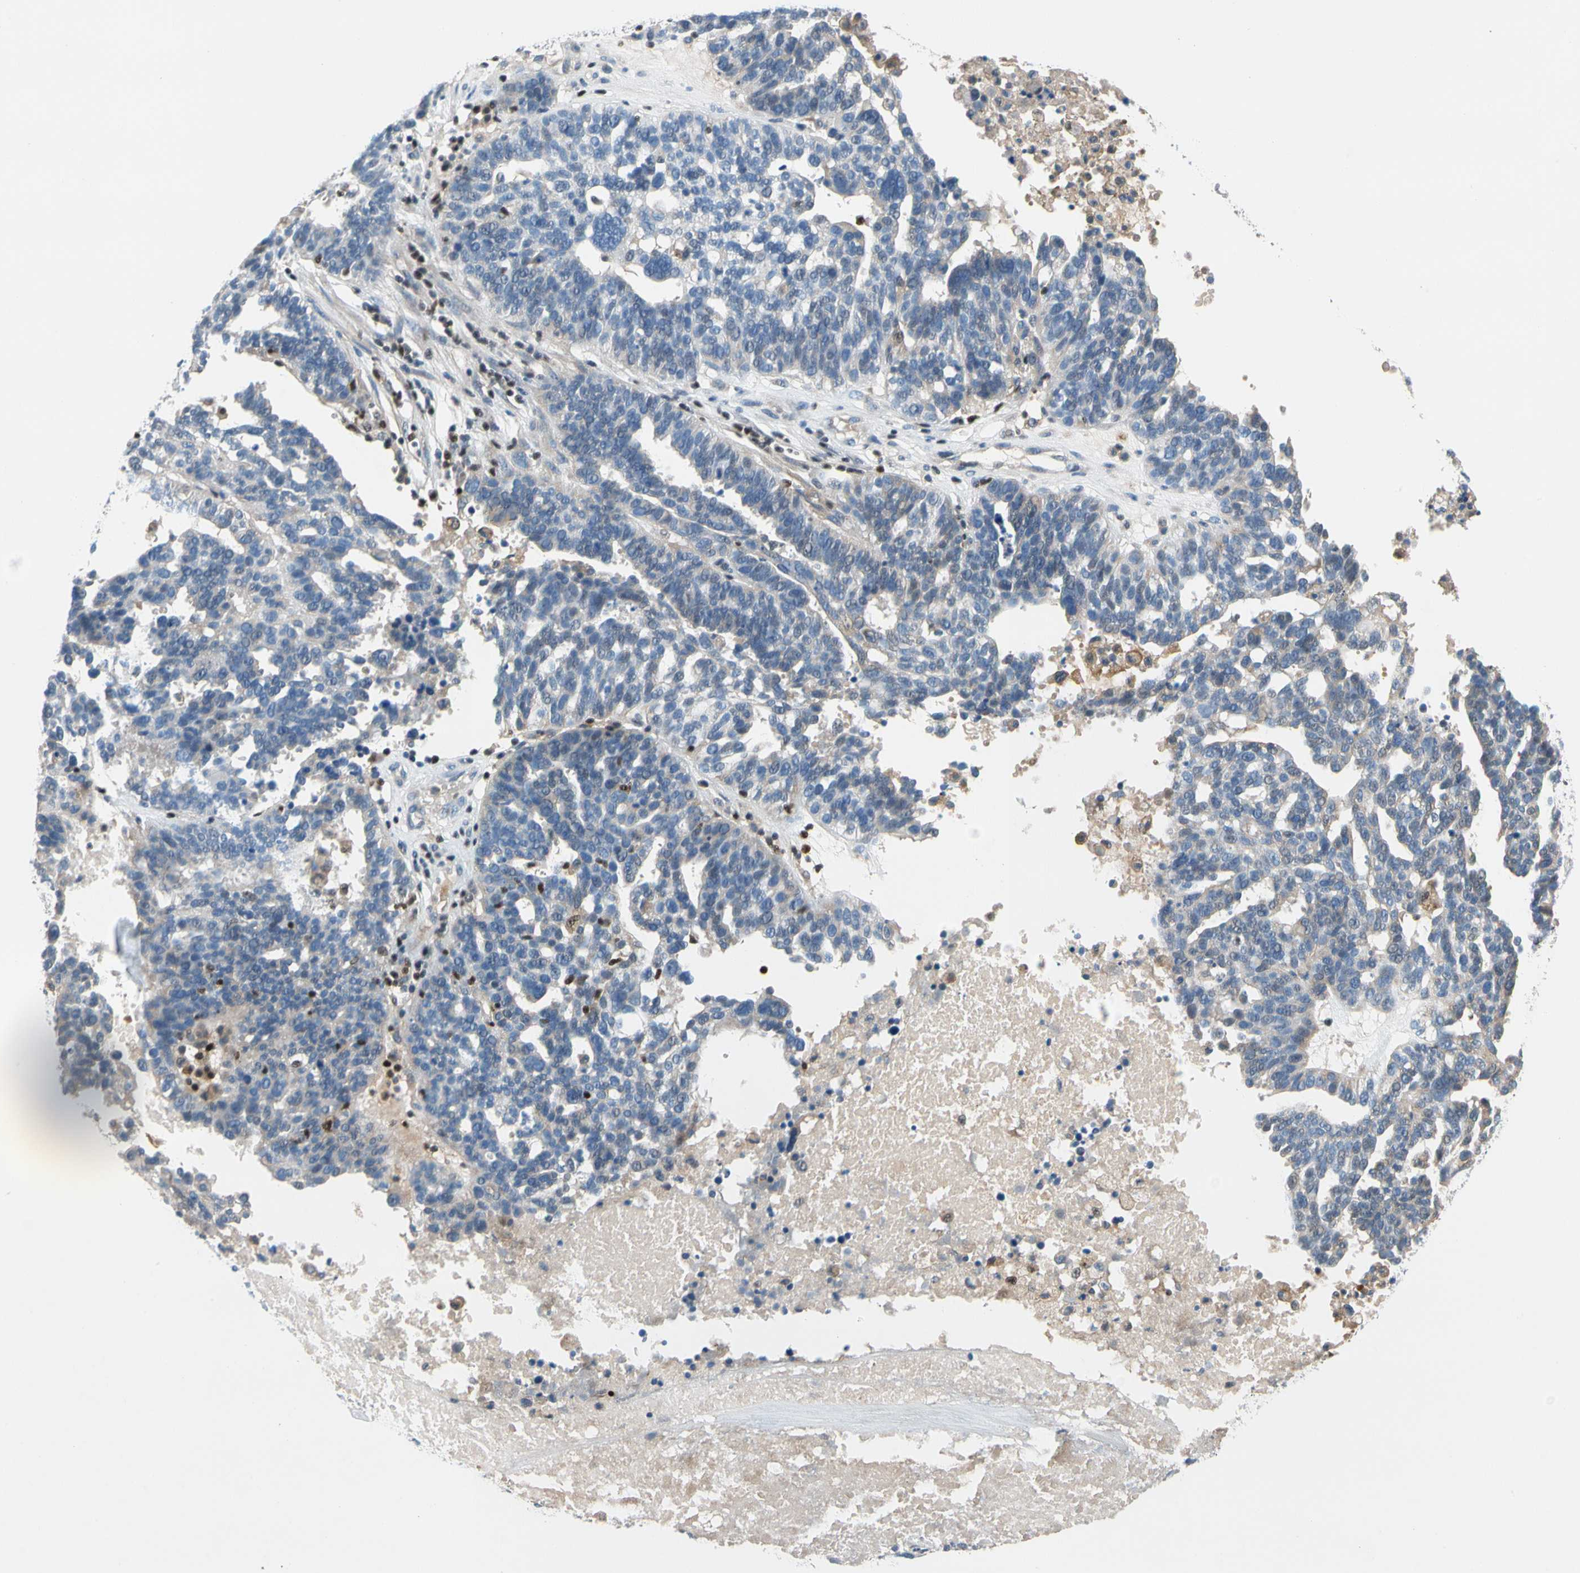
{"staining": {"intensity": "weak", "quantity": "<25%", "location": "cytoplasmic/membranous"}, "tissue": "ovarian cancer", "cell_type": "Tumor cells", "image_type": "cancer", "snomed": [{"axis": "morphology", "description": "Cystadenocarcinoma, serous, NOS"}, {"axis": "topography", "description": "Ovary"}], "caption": "This is an immunohistochemistry image of human serous cystadenocarcinoma (ovarian). There is no staining in tumor cells.", "gene": "SP140", "patient": {"sex": "female", "age": 59}}